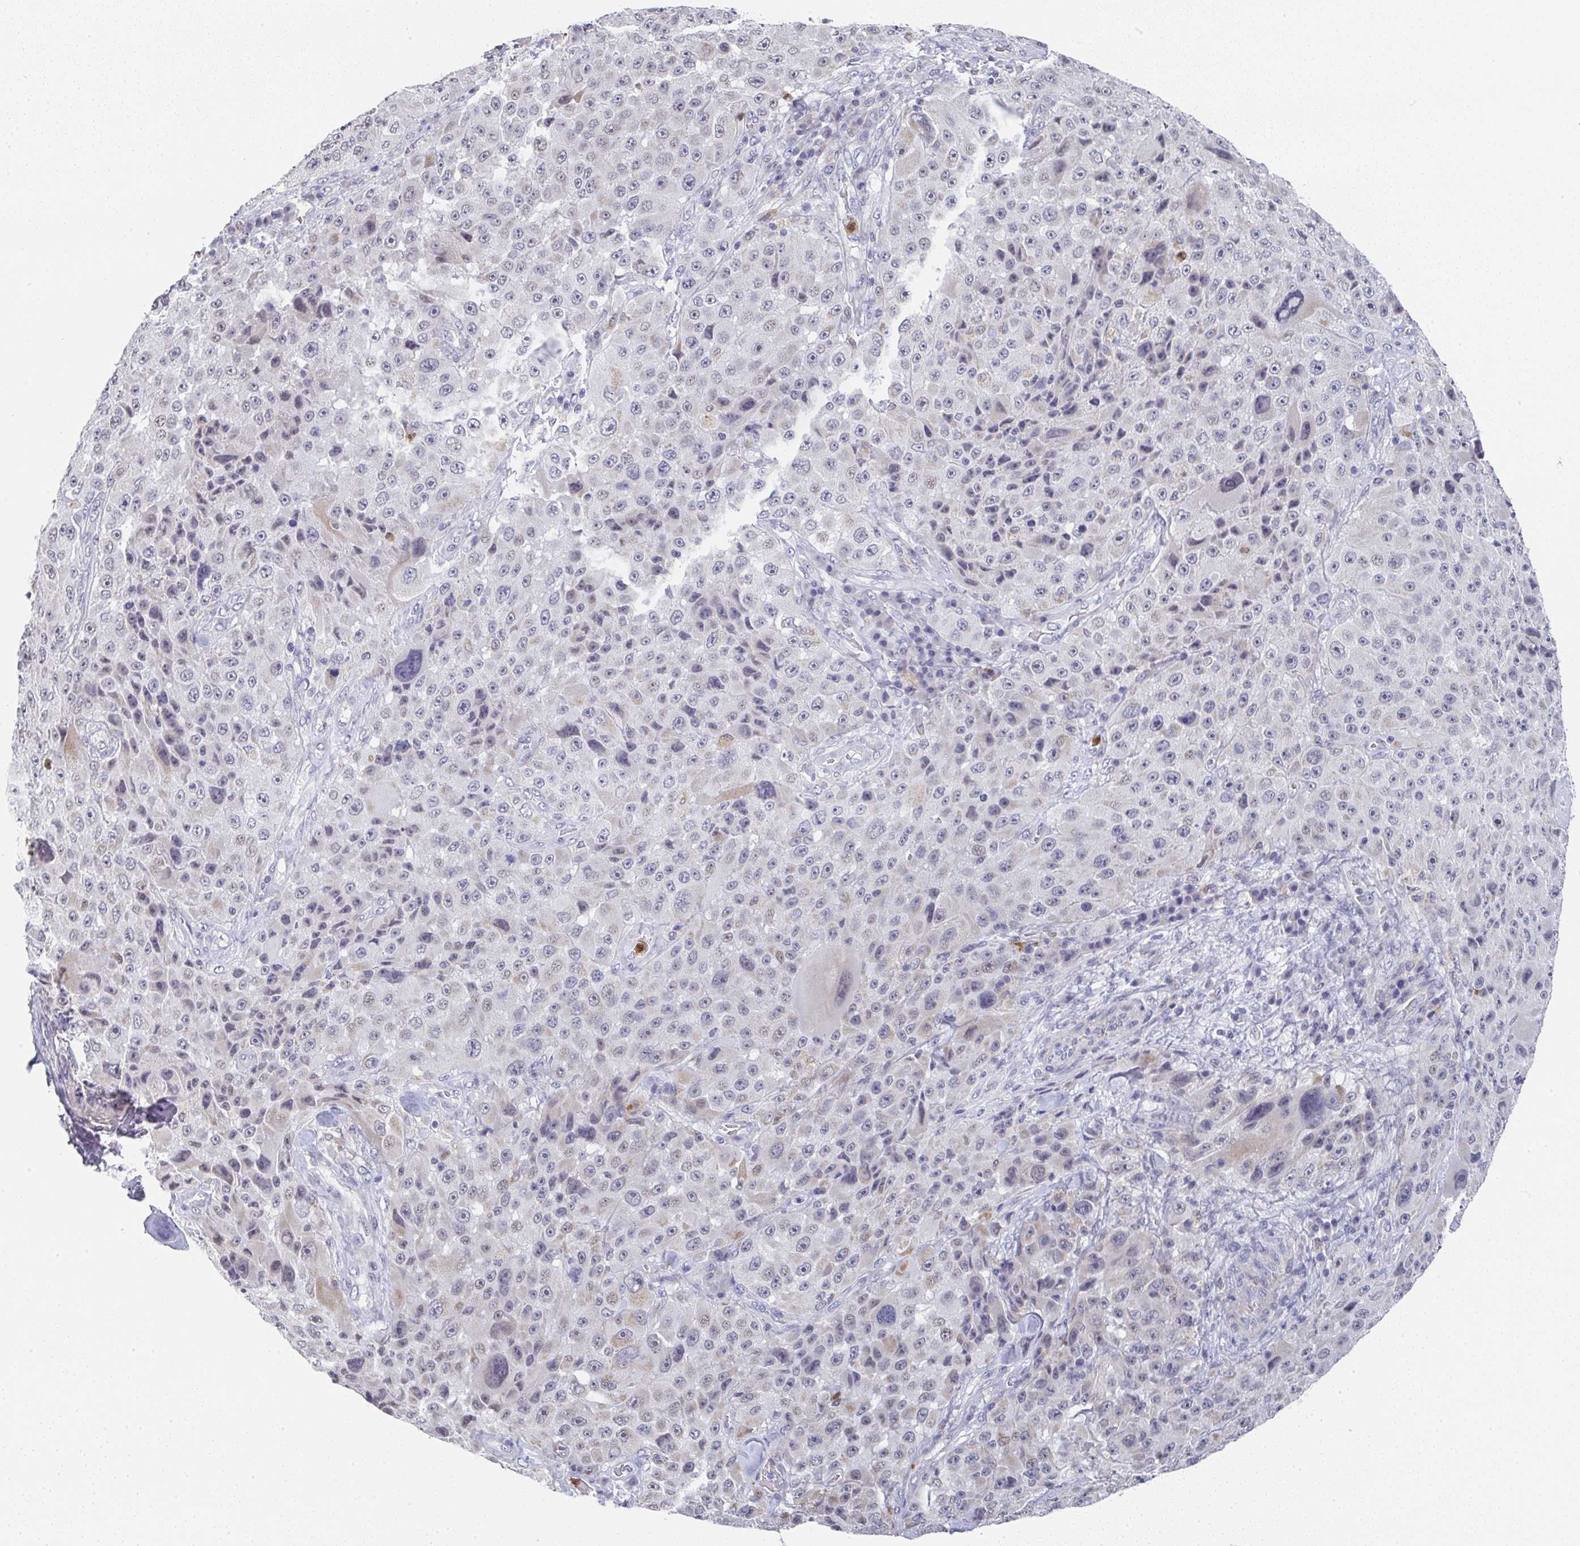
{"staining": {"intensity": "weak", "quantity": "25%-75%", "location": "cytoplasmic/membranous,nuclear"}, "tissue": "melanoma", "cell_type": "Tumor cells", "image_type": "cancer", "snomed": [{"axis": "morphology", "description": "Malignant melanoma, Metastatic site"}, {"axis": "topography", "description": "Lymph node"}], "caption": "This histopathology image exhibits immunohistochemistry staining of melanoma, with low weak cytoplasmic/membranous and nuclear positivity in approximately 25%-75% of tumor cells.", "gene": "NCF1", "patient": {"sex": "male", "age": 62}}